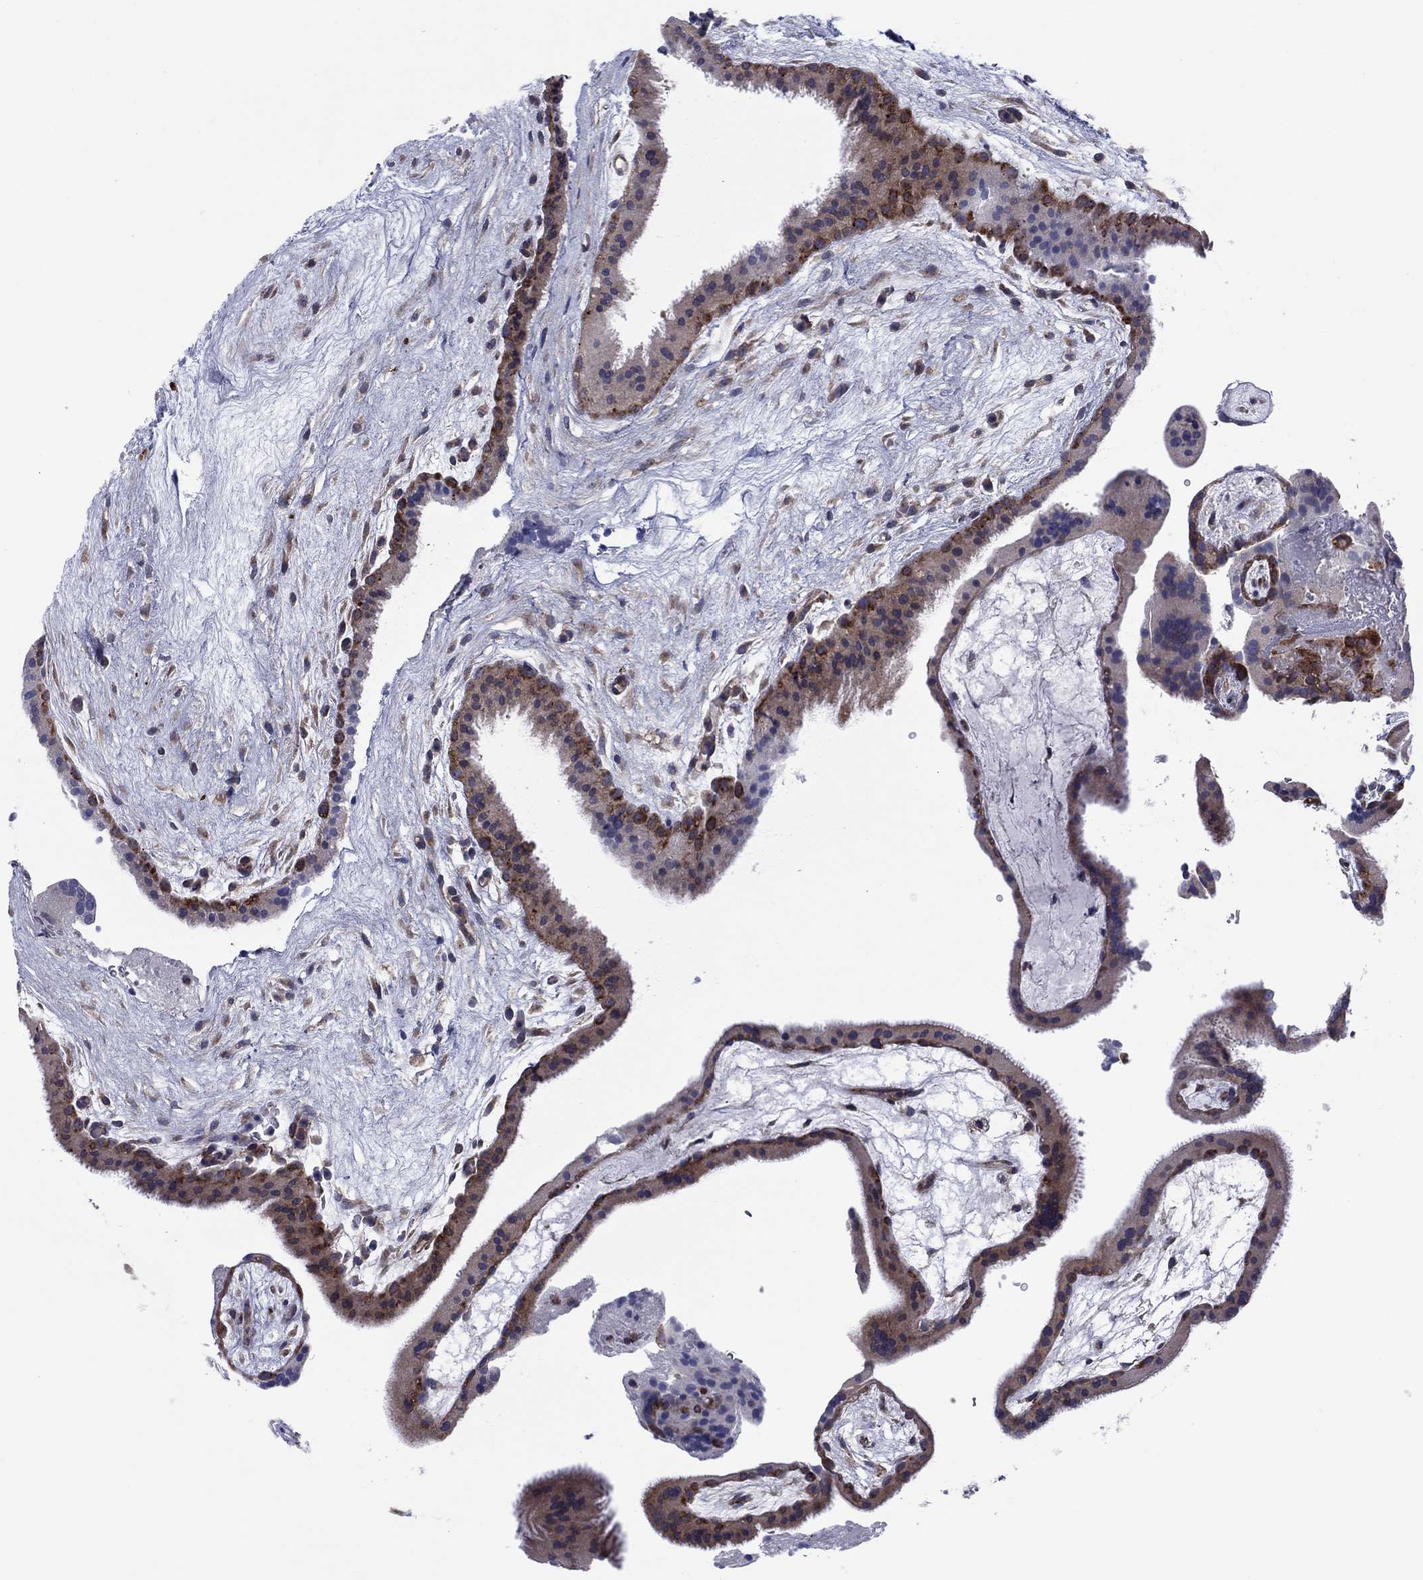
{"staining": {"intensity": "weak", "quantity": ">75%", "location": "cytoplasmic/membranous"}, "tissue": "placenta", "cell_type": "Decidual cells", "image_type": "normal", "snomed": [{"axis": "morphology", "description": "Normal tissue, NOS"}, {"axis": "topography", "description": "Placenta"}], "caption": "Weak cytoplasmic/membranous positivity is present in about >75% of decidual cells in unremarkable placenta.", "gene": "GPR155", "patient": {"sex": "female", "age": 19}}